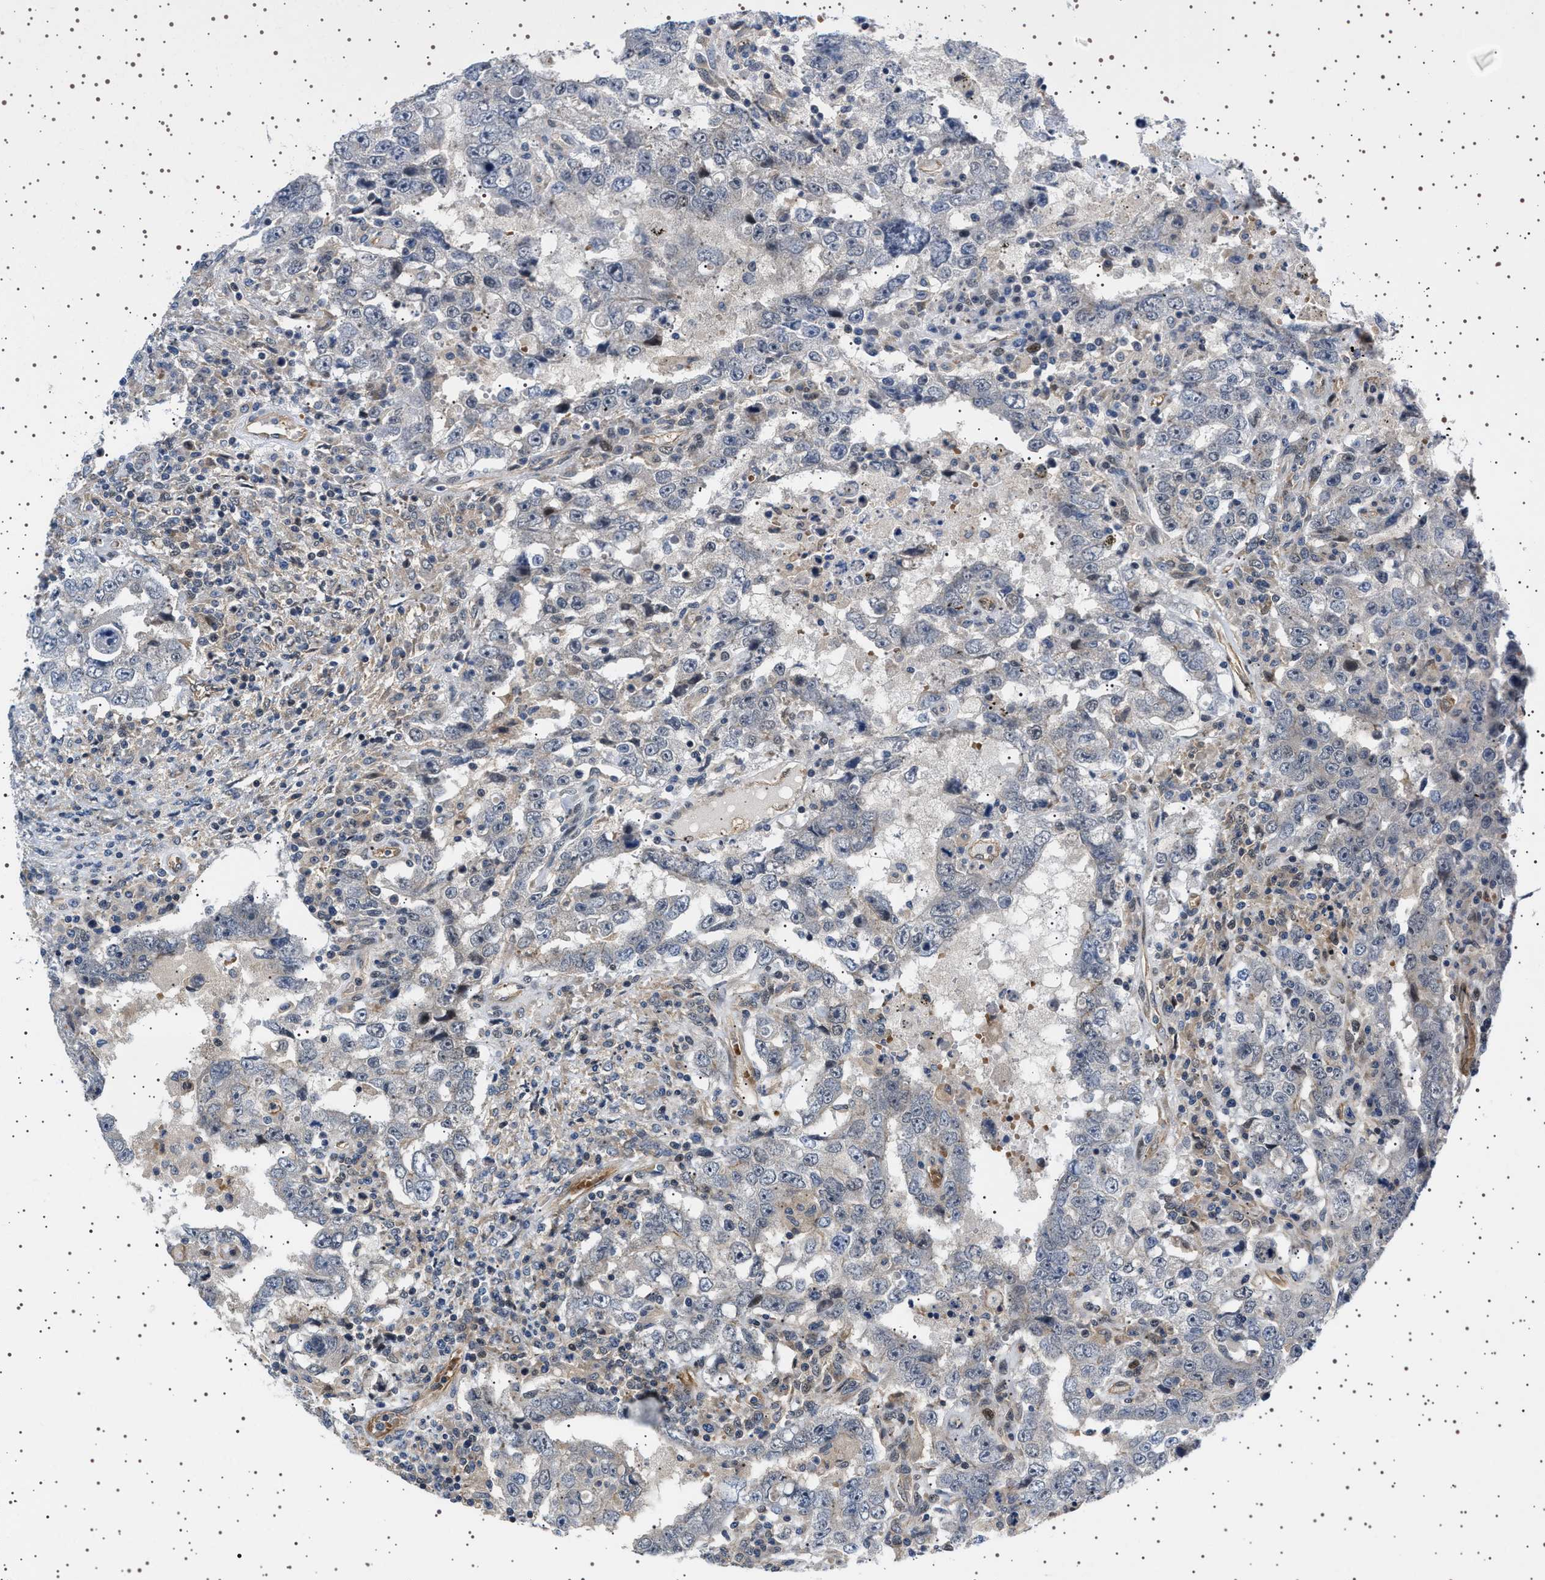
{"staining": {"intensity": "weak", "quantity": "<25%", "location": "cytoplasmic/membranous"}, "tissue": "testis cancer", "cell_type": "Tumor cells", "image_type": "cancer", "snomed": [{"axis": "morphology", "description": "Carcinoma, Embryonal, NOS"}, {"axis": "topography", "description": "Testis"}], "caption": "The immunohistochemistry (IHC) histopathology image has no significant positivity in tumor cells of embryonal carcinoma (testis) tissue. (DAB immunohistochemistry (IHC), high magnification).", "gene": "BAG3", "patient": {"sex": "male", "age": 26}}